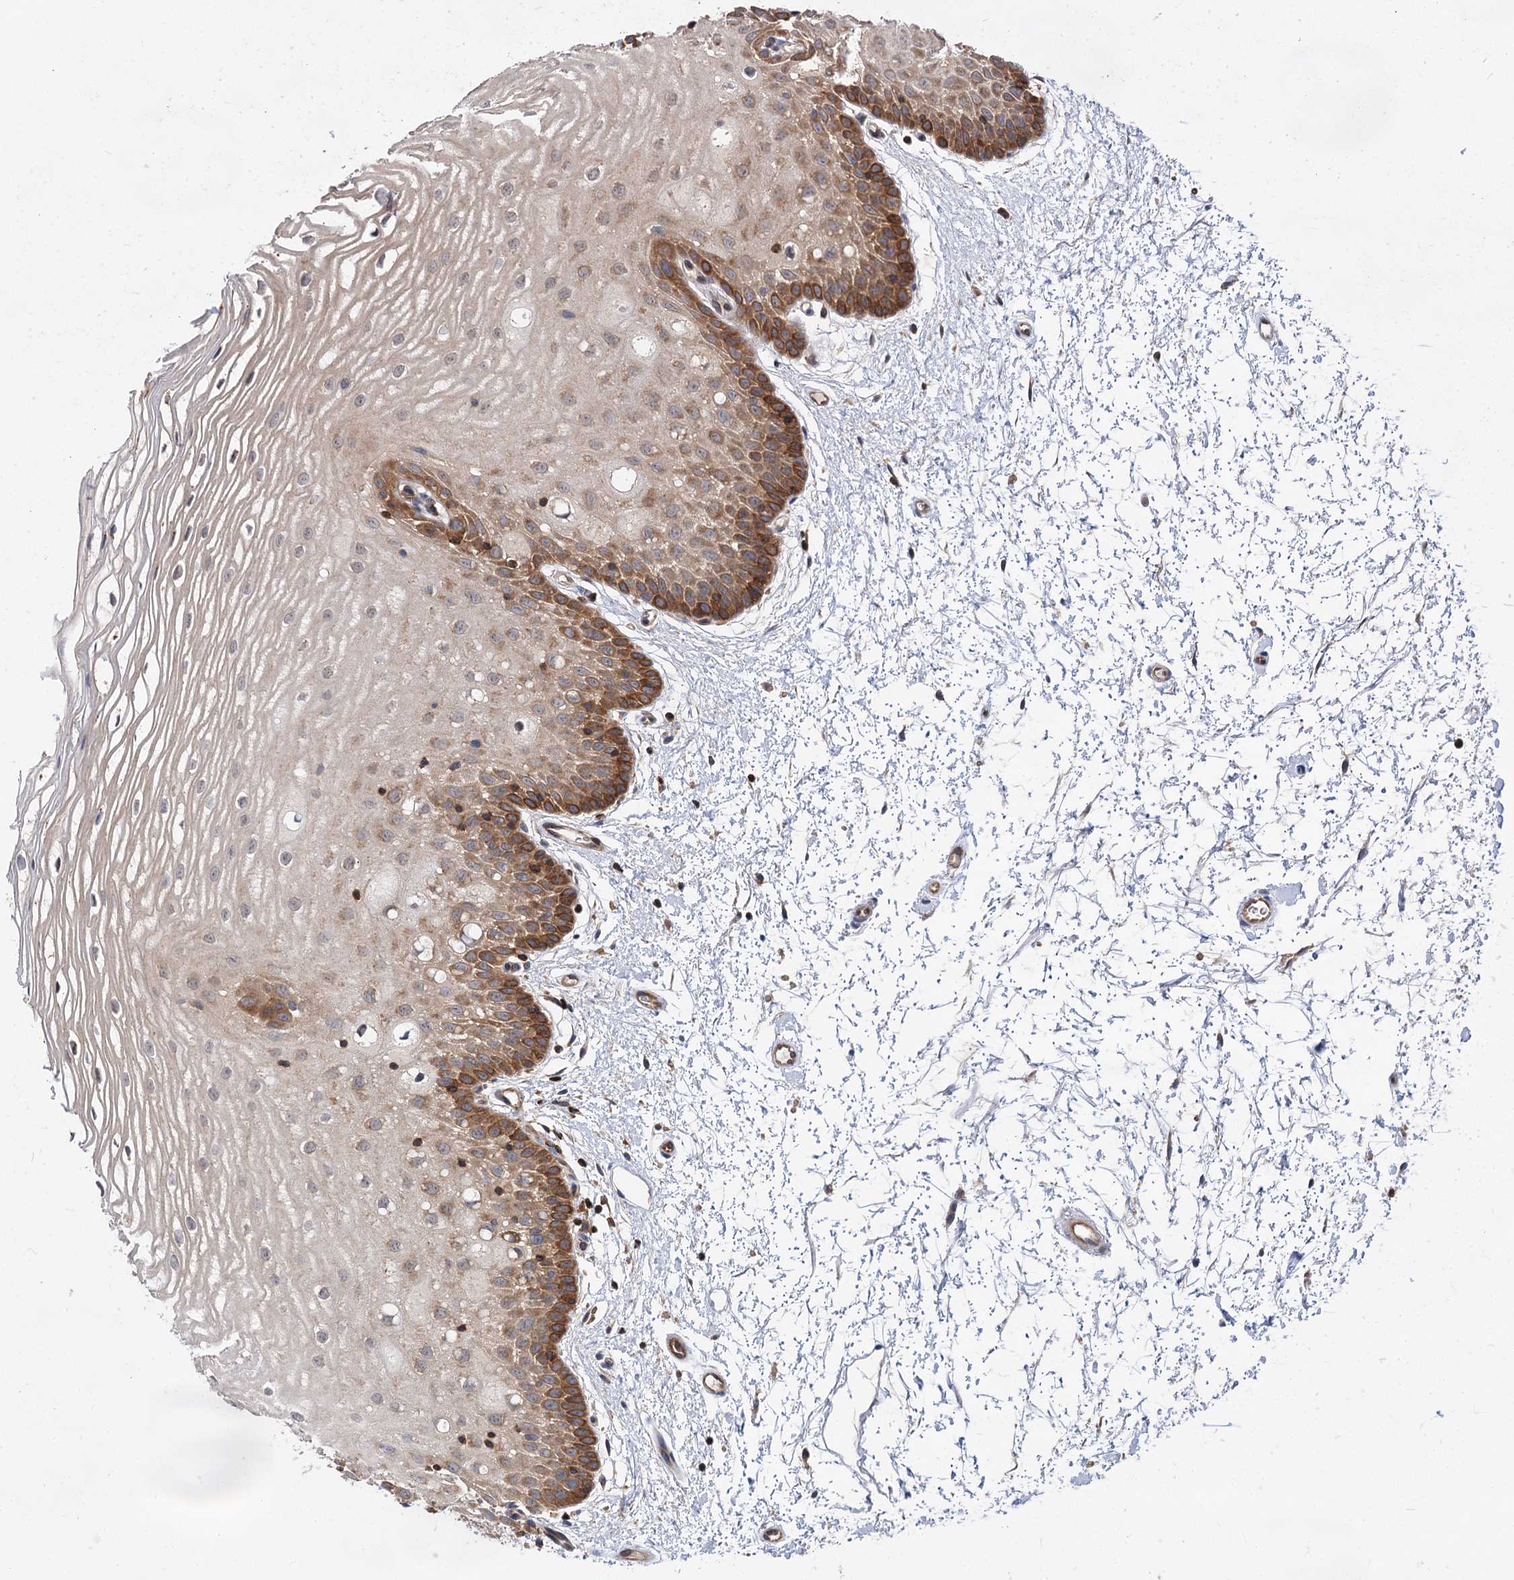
{"staining": {"intensity": "moderate", "quantity": ">75%", "location": "cytoplasmic/membranous"}, "tissue": "oral mucosa", "cell_type": "Squamous epithelial cells", "image_type": "normal", "snomed": [{"axis": "morphology", "description": "Normal tissue, NOS"}, {"axis": "topography", "description": "Oral tissue"}, {"axis": "topography", "description": "Tounge, NOS"}], "caption": "The immunohistochemical stain highlights moderate cytoplasmic/membranous positivity in squamous epithelial cells of normal oral mucosa.", "gene": "PACS1", "patient": {"sex": "female", "age": 73}}